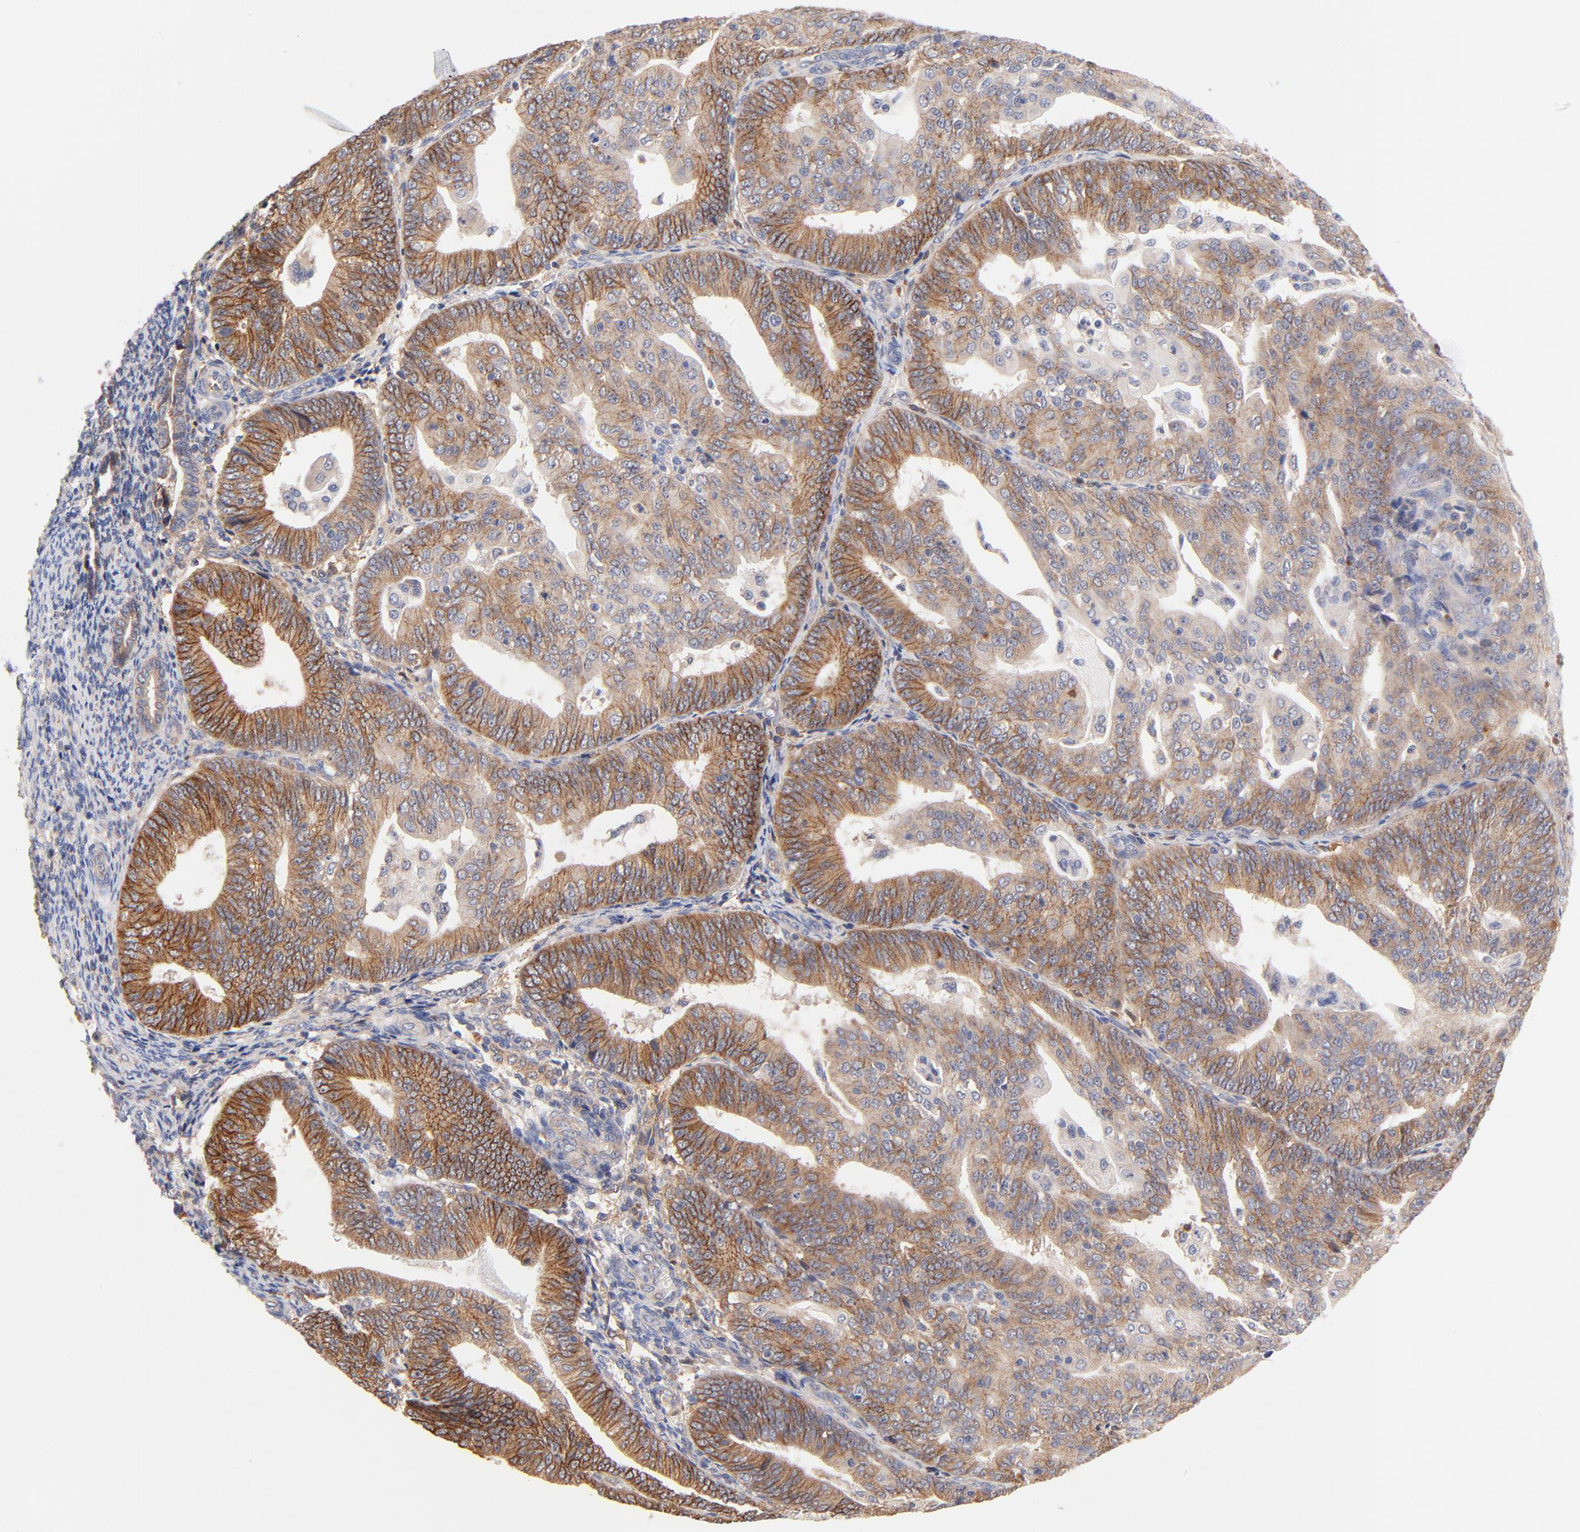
{"staining": {"intensity": "moderate", "quantity": ">75%", "location": "cytoplasmic/membranous"}, "tissue": "endometrial cancer", "cell_type": "Tumor cells", "image_type": "cancer", "snomed": [{"axis": "morphology", "description": "Adenocarcinoma, NOS"}, {"axis": "topography", "description": "Endometrium"}], "caption": "Moderate cytoplasmic/membranous protein staining is identified in about >75% of tumor cells in adenocarcinoma (endometrial).", "gene": "PTK7", "patient": {"sex": "female", "age": 56}}